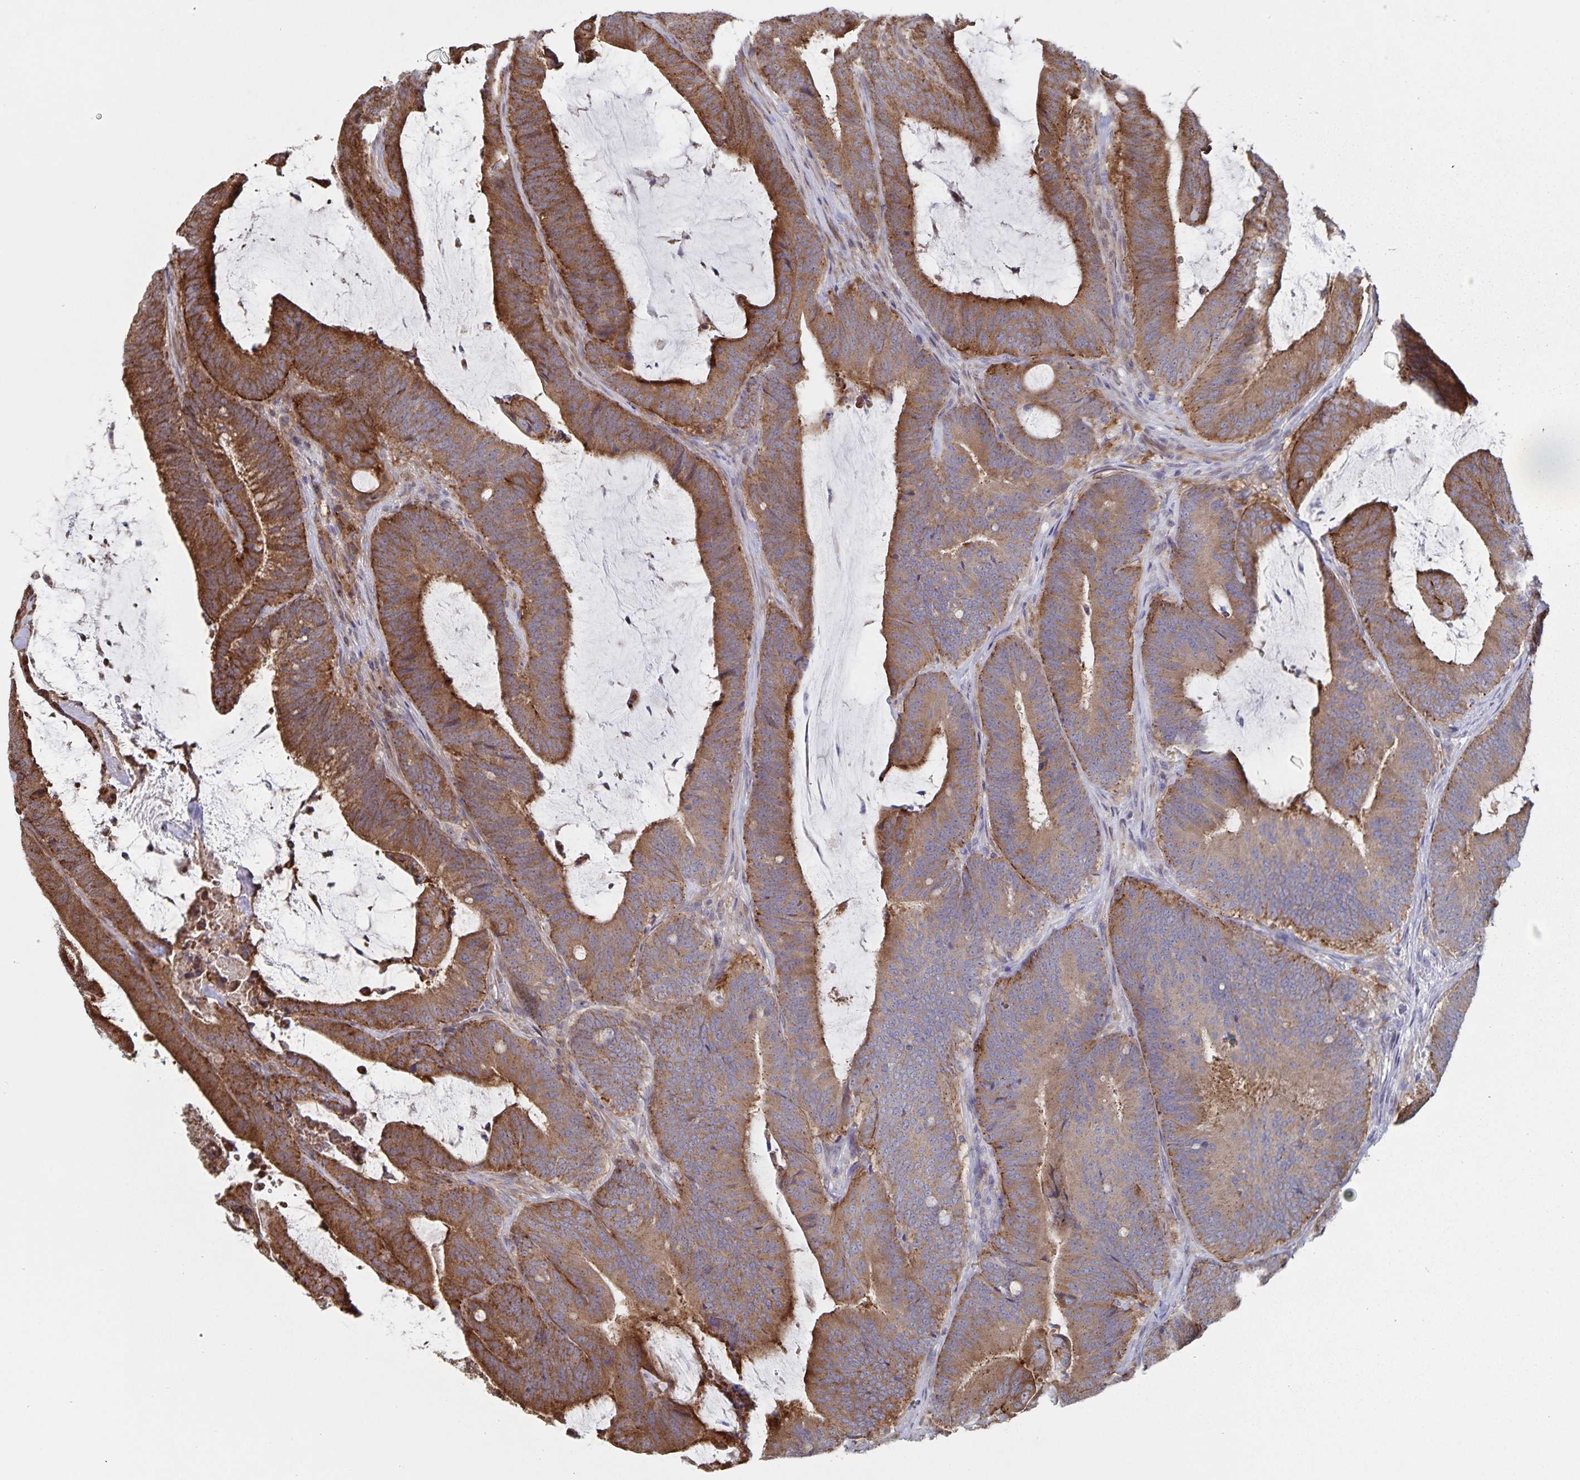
{"staining": {"intensity": "strong", "quantity": ">75%", "location": "cytoplasmic/membranous"}, "tissue": "colorectal cancer", "cell_type": "Tumor cells", "image_type": "cancer", "snomed": [{"axis": "morphology", "description": "Adenocarcinoma, NOS"}, {"axis": "topography", "description": "Colon"}], "caption": "Human adenocarcinoma (colorectal) stained for a protein (brown) reveals strong cytoplasmic/membranous positive positivity in about >75% of tumor cells.", "gene": "ACACA", "patient": {"sex": "female", "age": 43}}